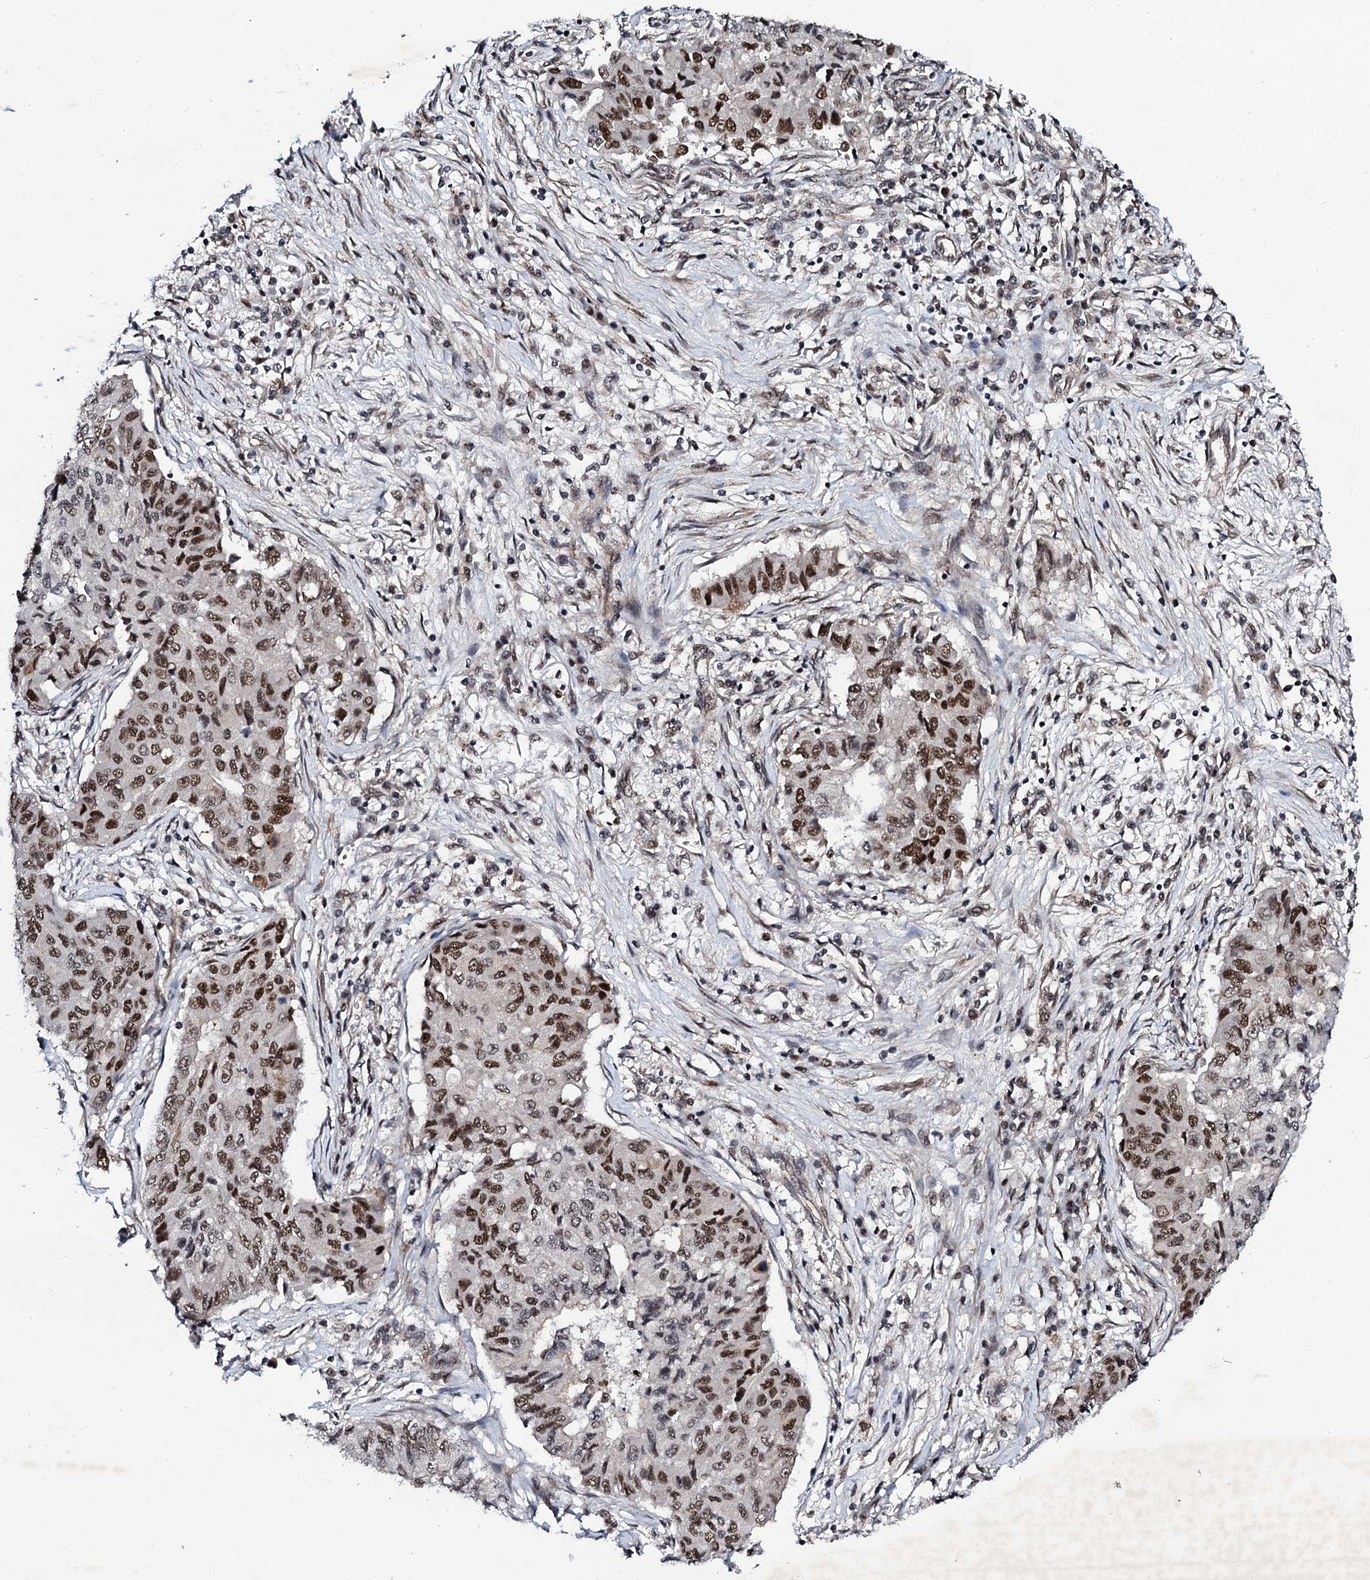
{"staining": {"intensity": "strong", "quantity": ">75%", "location": "nuclear"}, "tissue": "lung cancer", "cell_type": "Tumor cells", "image_type": "cancer", "snomed": [{"axis": "morphology", "description": "Squamous cell carcinoma, NOS"}, {"axis": "topography", "description": "Lung"}], "caption": "The histopathology image demonstrates immunohistochemical staining of lung squamous cell carcinoma. There is strong nuclear positivity is identified in about >75% of tumor cells.", "gene": "CSTF3", "patient": {"sex": "male", "age": 74}}